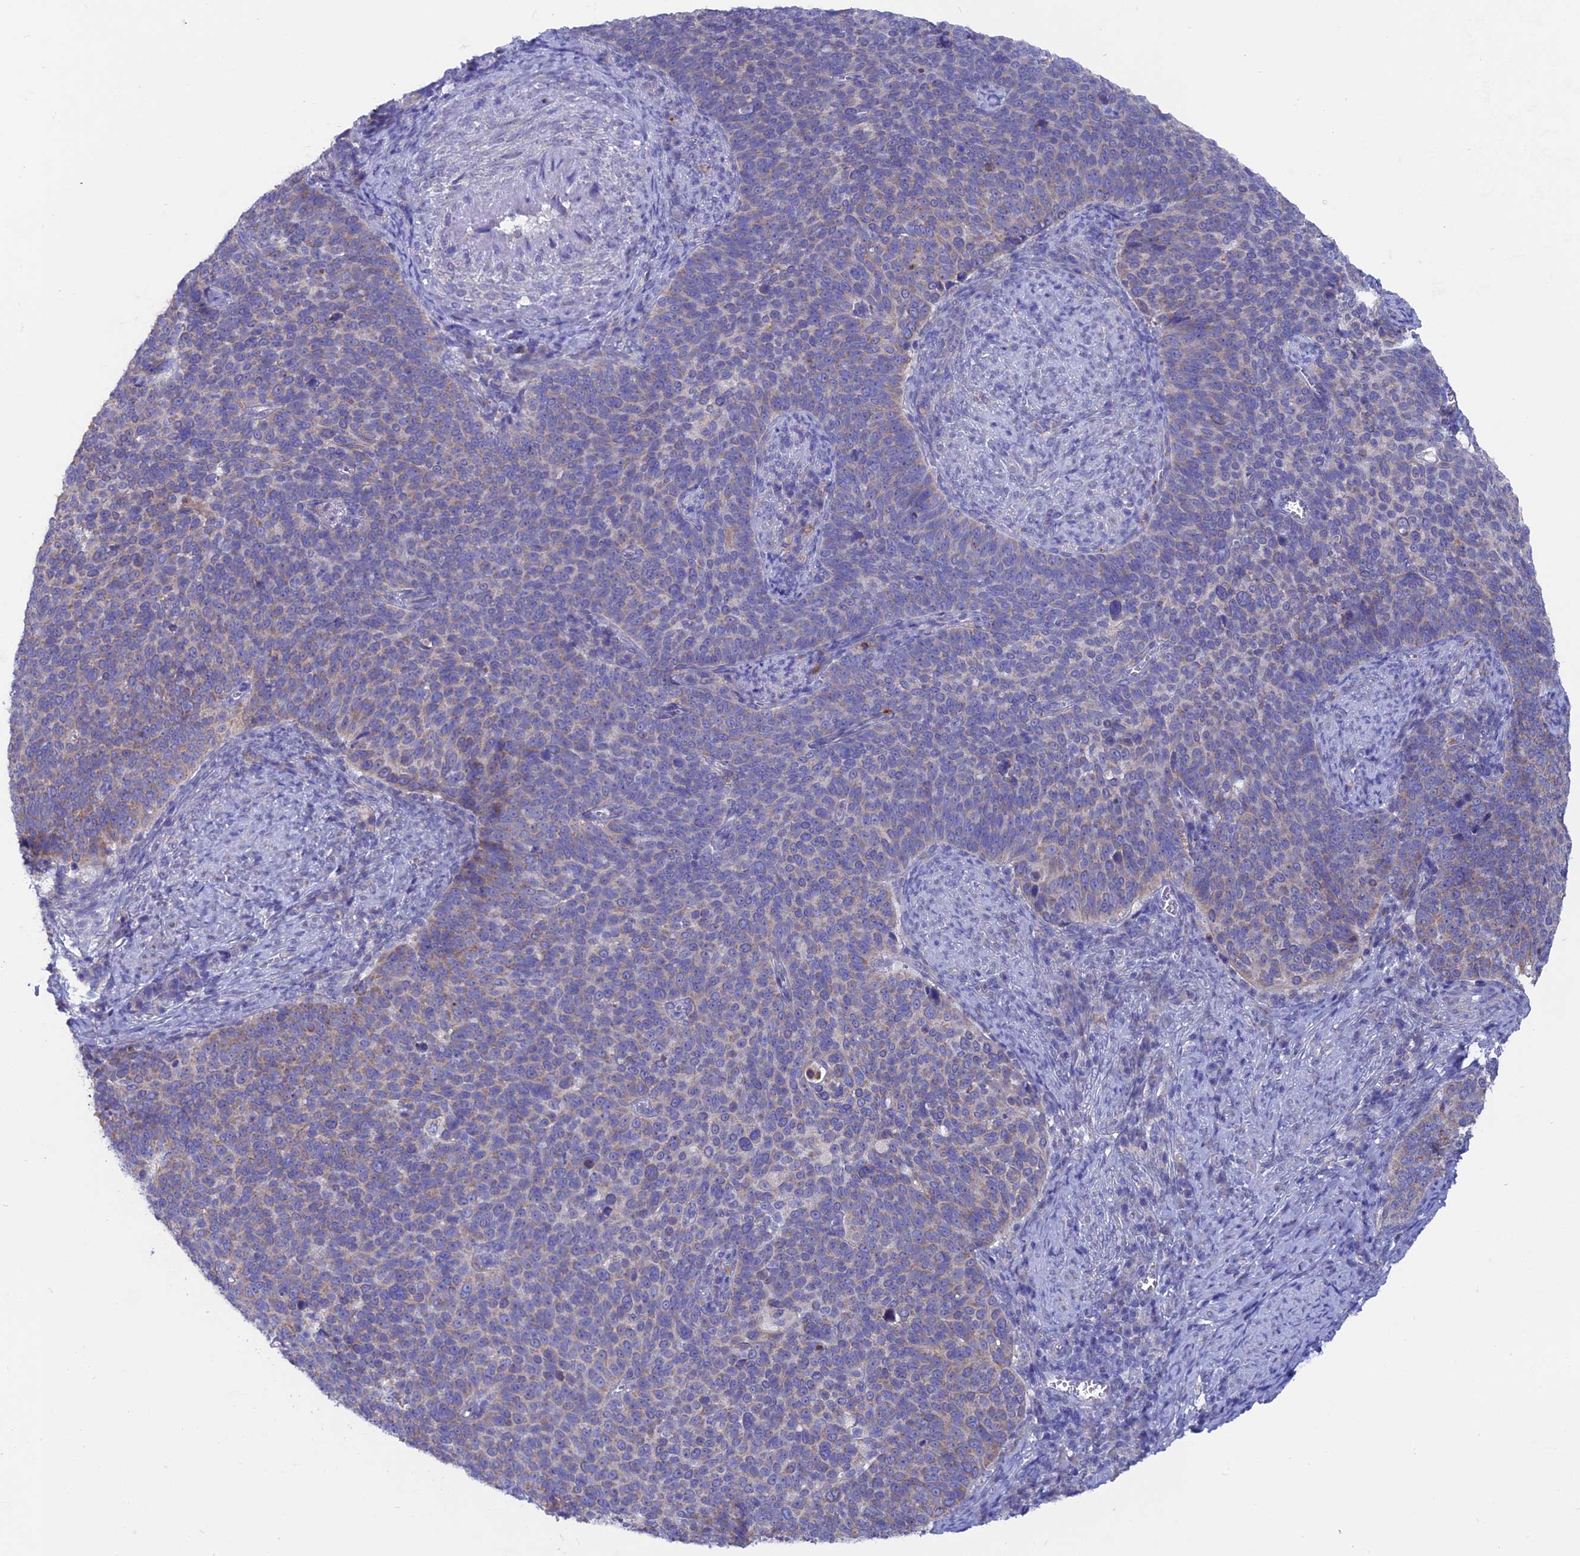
{"staining": {"intensity": "negative", "quantity": "none", "location": "none"}, "tissue": "cervical cancer", "cell_type": "Tumor cells", "image_type": "cancer", "snomed": [{"axis": "morphology", "description": "Normal tissue, NOS"}, {"axis": "morphology", "description": "Squamous cell carcinoma, NOS"}, {"axis": "topography", "description": "Cervix"}], "caption": "Human cervical squamous cell carcinoma stained for a protein using immunohistochemistry exhibits no staining in tumor cells.", "gene": "AK4", "patient": {"sex": "female", "age": 39}}